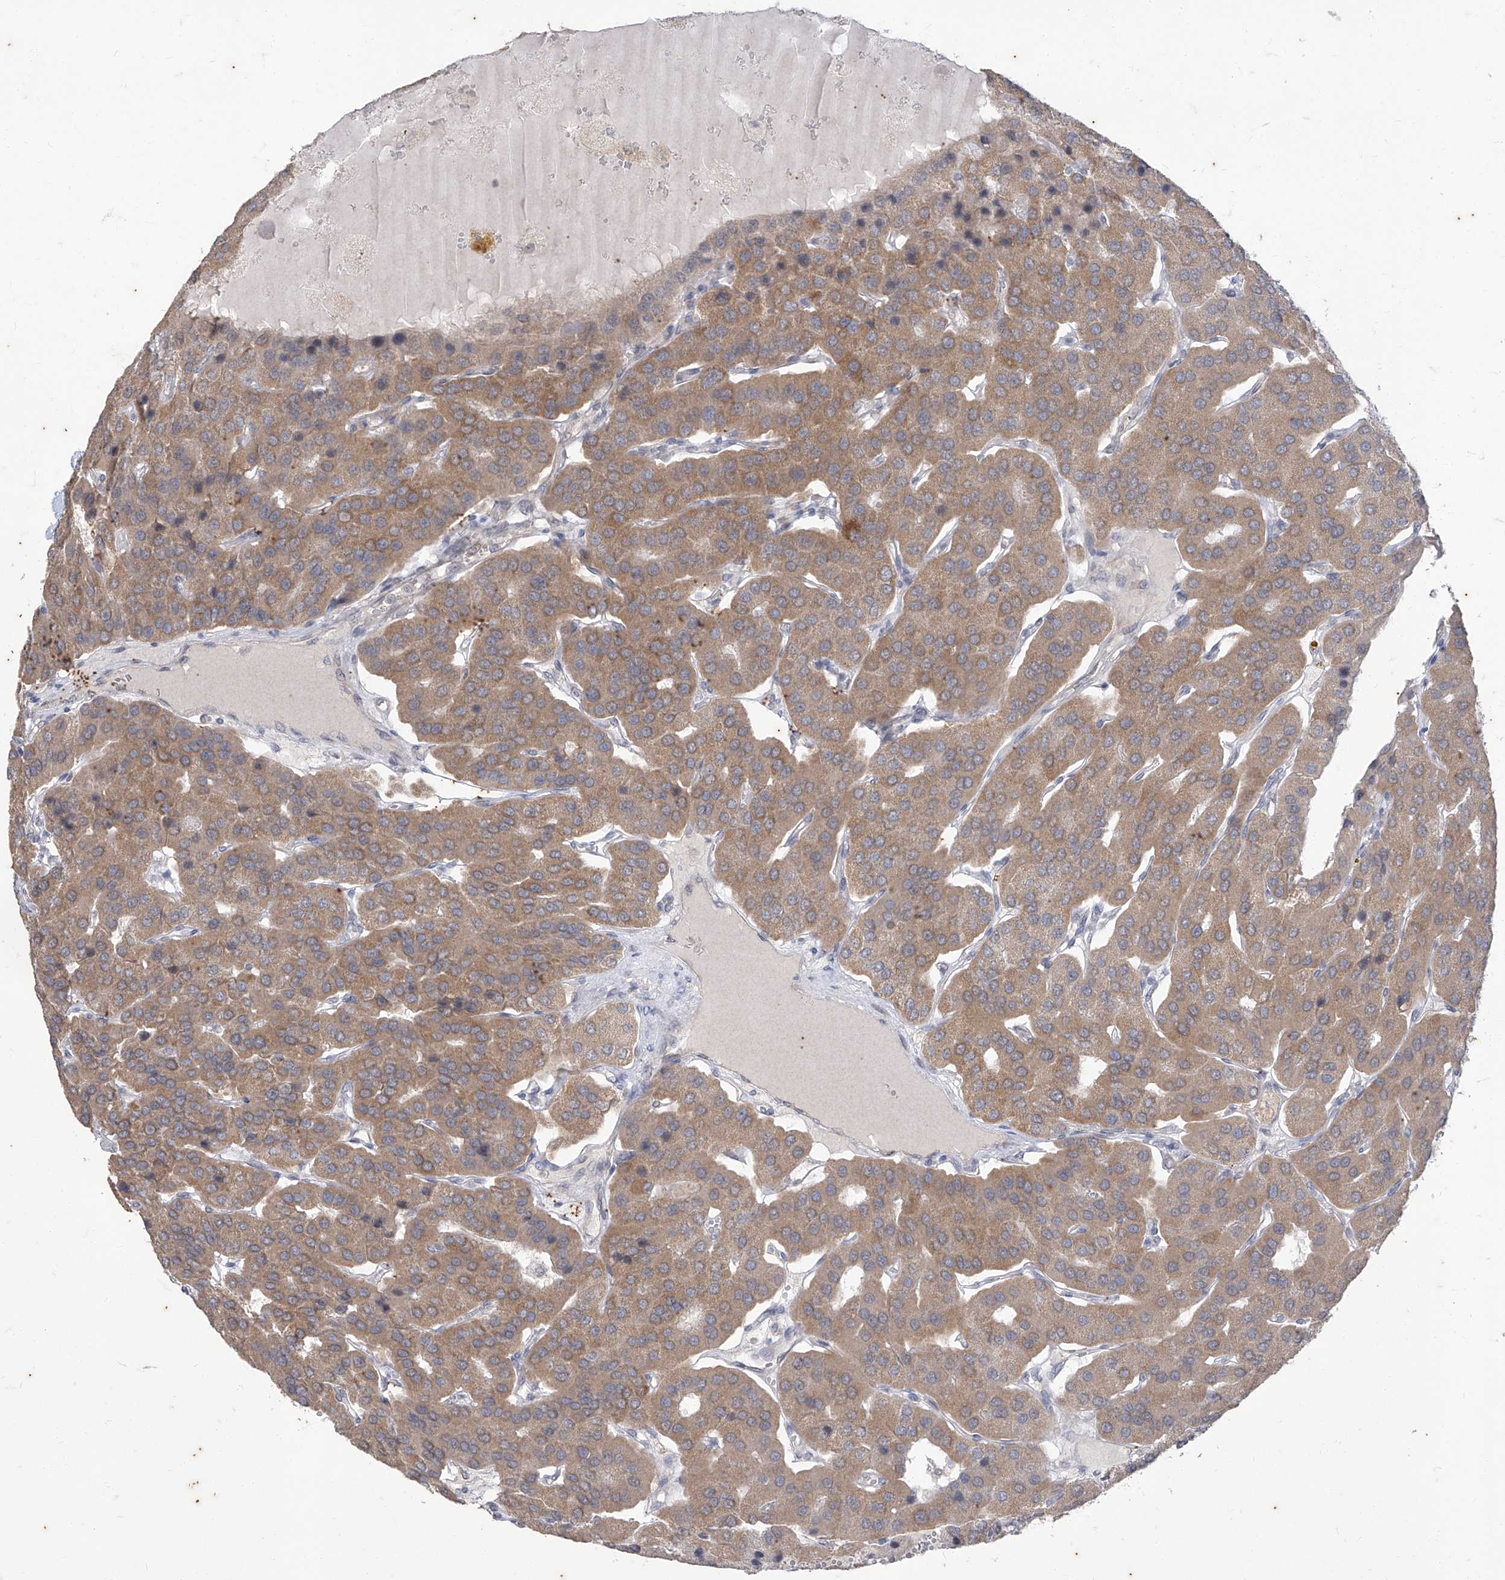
{"staining": {"intensity": "moderate", "quantity": ">75%", "location": "cytoplasmic/membranous"}, "tissue": "parathyroid gland", "cell_type": "Glandular cells", "image_type": "normal", "snomed": [{"axis": "morphology", "description": "Normal tissue, NOS"}, {"axis": "morphology", "description": "Adenoma, NOS"}, {"axis": "topography", "description": "Parathyroid gland"}], "caption": "The immunohistochemical stain shows moderate cytoplasmic/membranous positivity in glandular cells of unremarkable parathyroid gland. (DAB = brown stain, brightfield microscopy at high magnification).", "gene": "PHF20L1", "patient": {"sex": "female", "age": 86}}